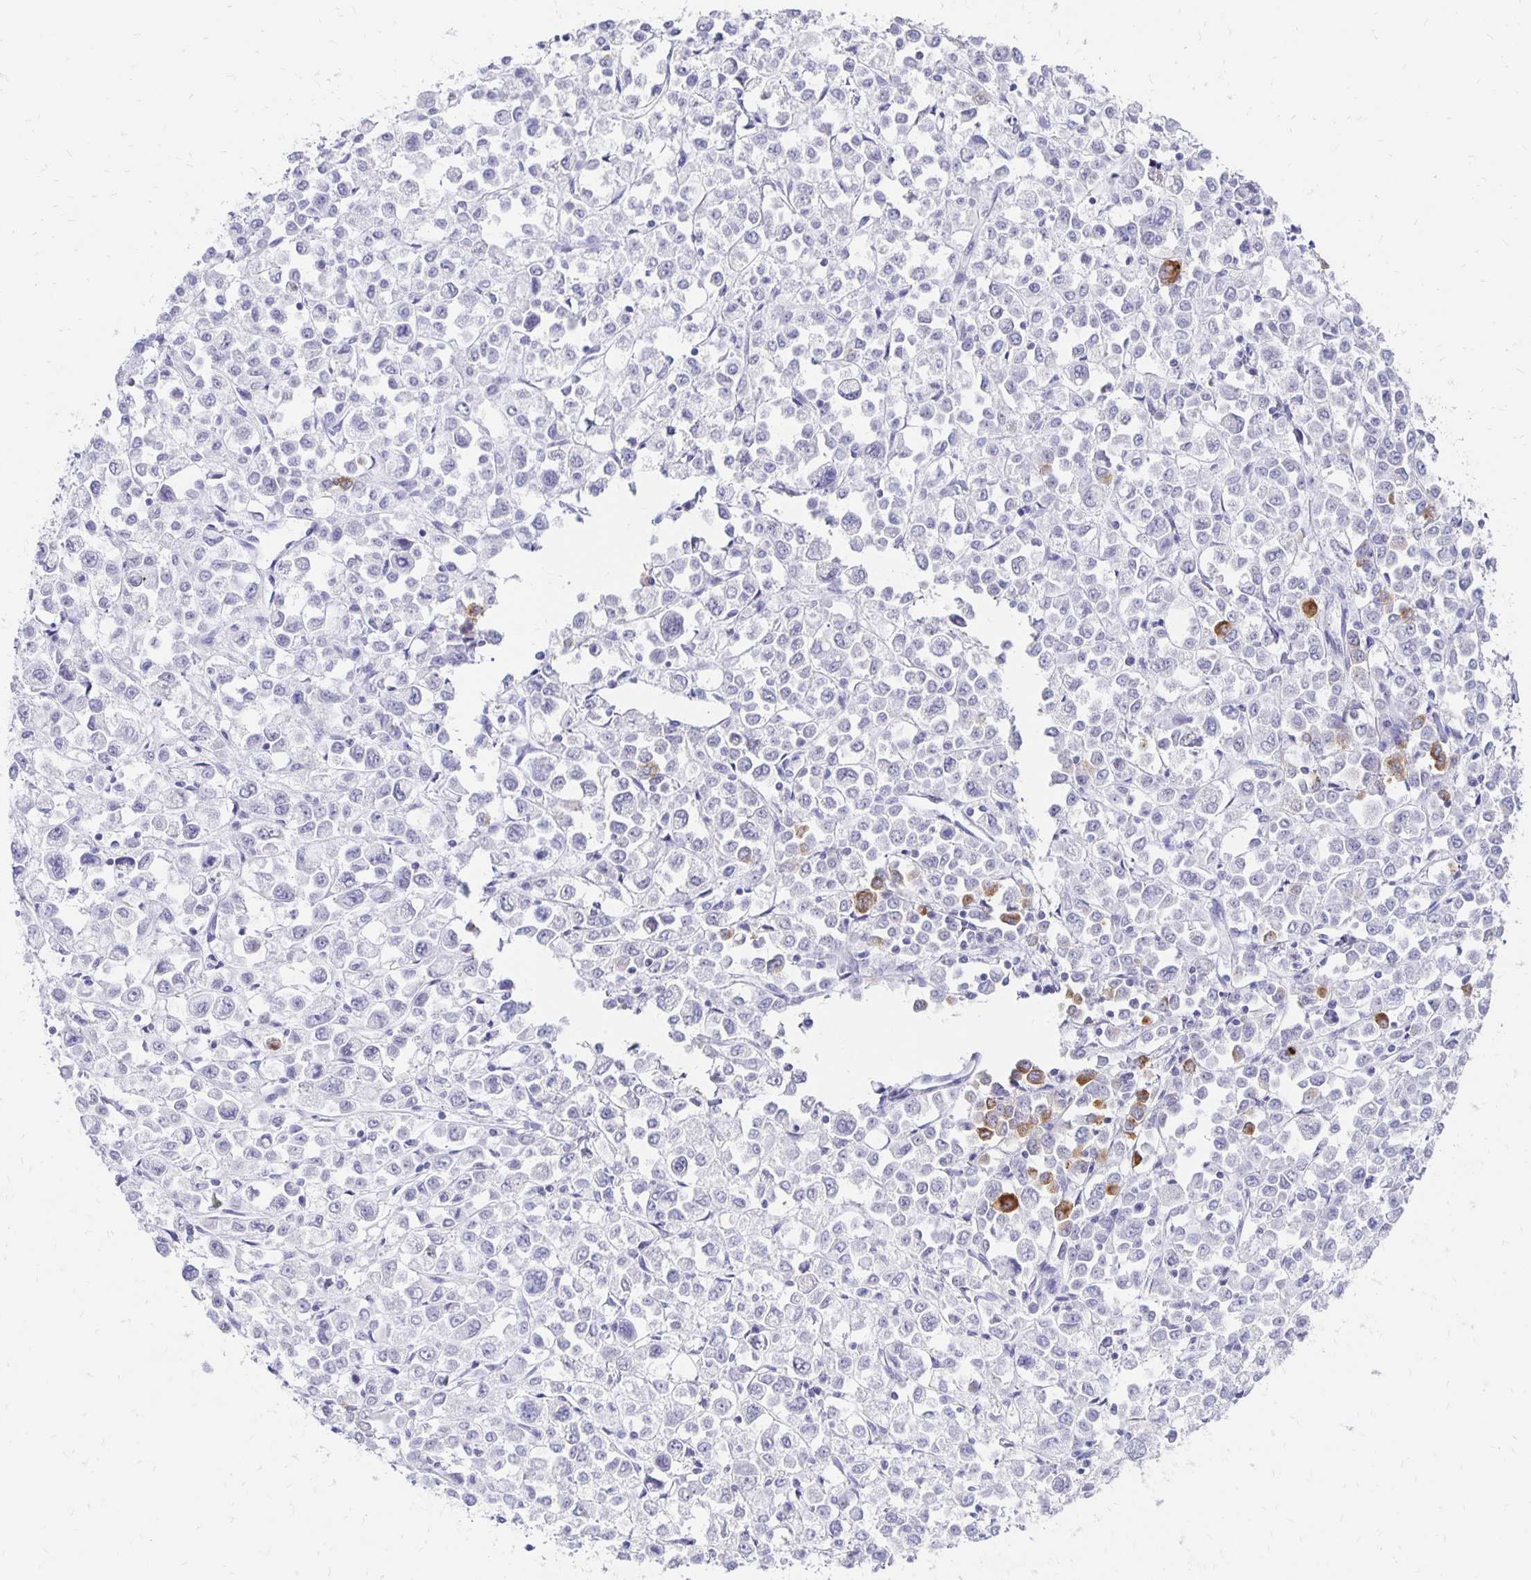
{"staining": {"intensity": "negative", "quantity": "none", "location": "none"}, "tissue": "stomach cancer", "cell_type": "Tumor cells", "image_type": "cancer", "snomed": [{"axis": "morphology", "description": "Adenocarcinoma, NOS"}, {"axis": "topography", "description": "Stomach, upper"}], "caption": "Immunohistochemistry (IHC) micrograph of stomach adenocarcinoma stained for a protein (brown), which reveals no expression in tumor cells.", "gene": "SYT2", "patient": {"sex": "male", "age": 70}}